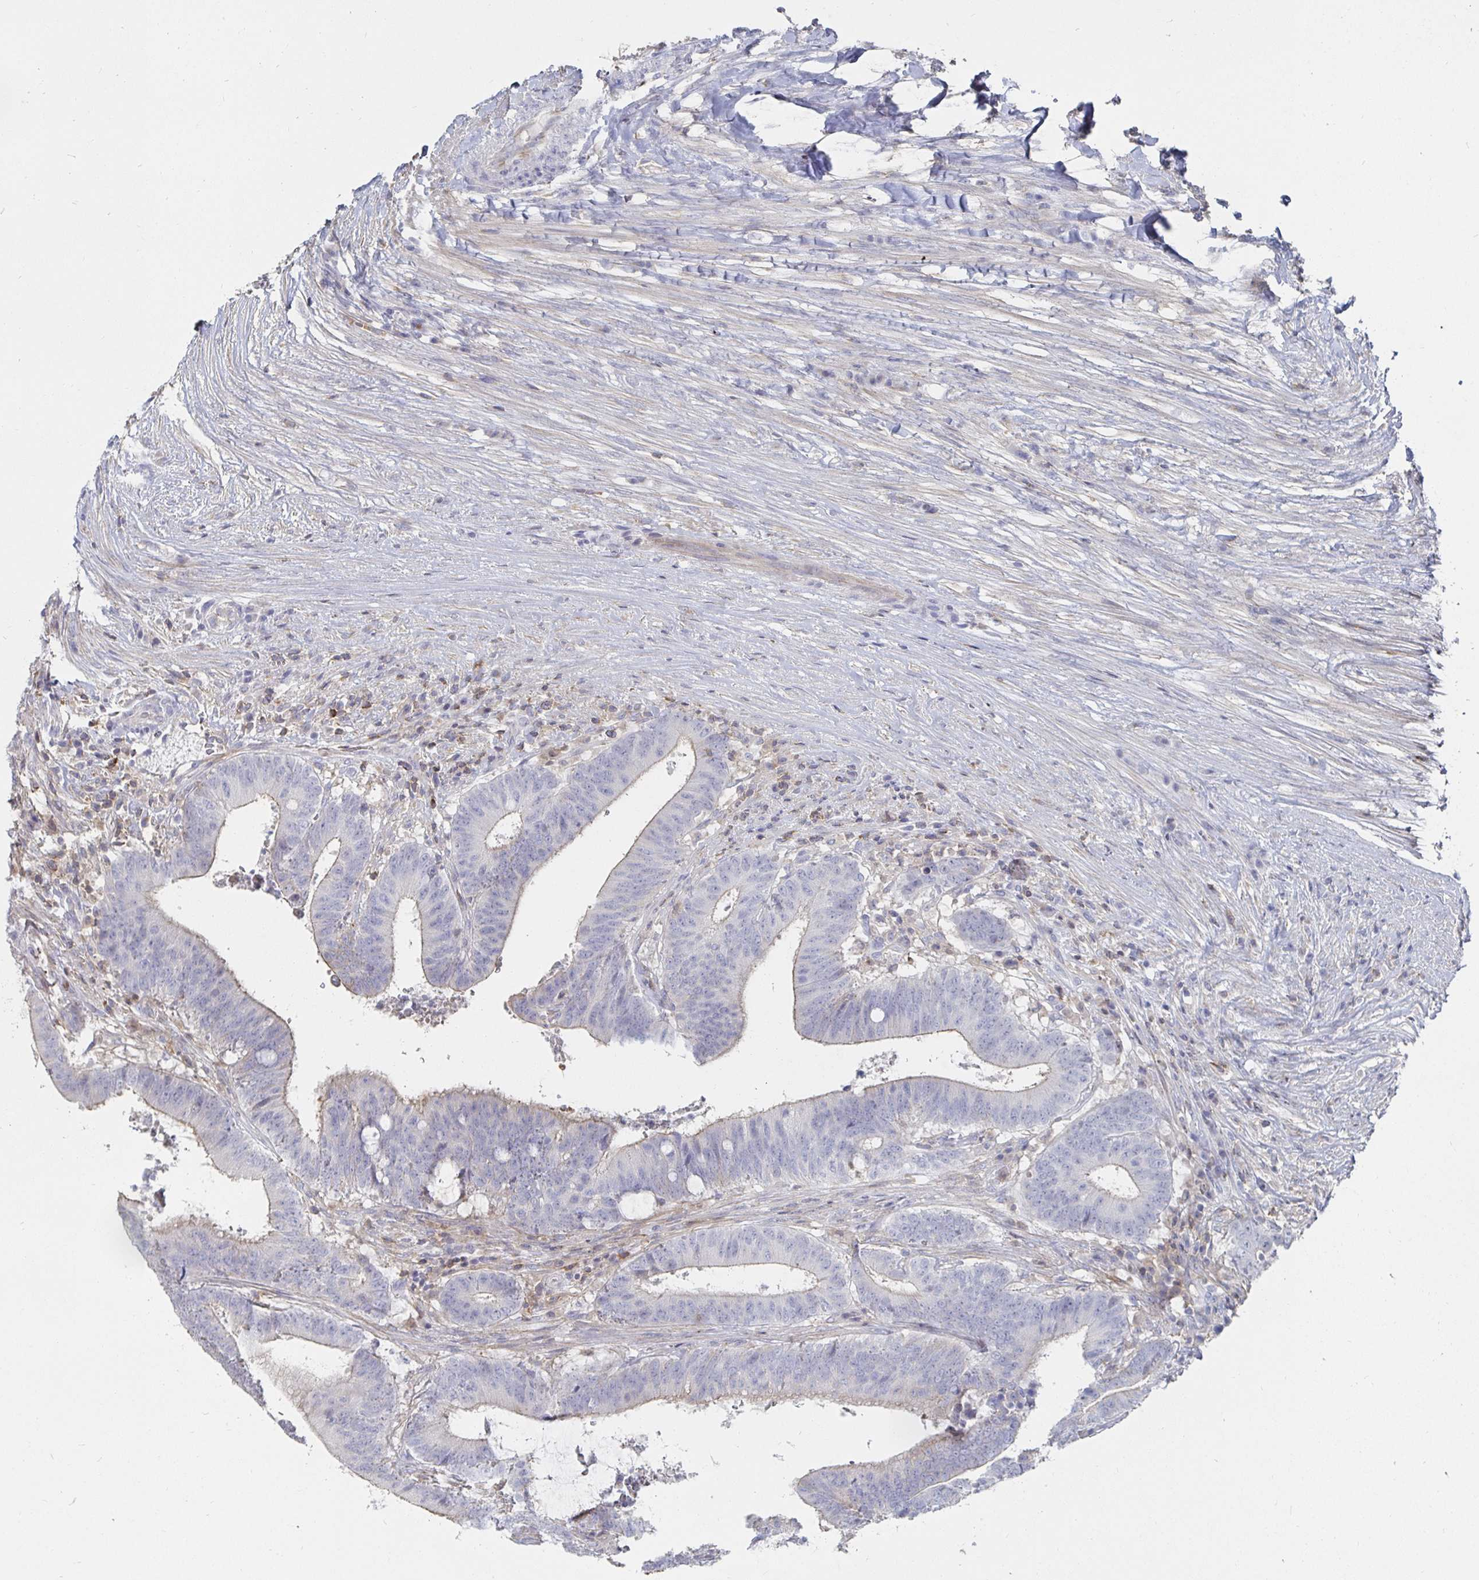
{"staining": {"intensity": "negative", "quantity": "none", "location": "none"}, "tissue": "colorectal cancer", "cell_type": "Tumor cells", "image_type": "cancer", "snomed": [{"axis": "morphology", "description": "Adenocarcinoma, NOS"}, {"axis": "topography", "description": "Colon"}], "caption": "This is a photomicrograph of immunohistochemistry staining of adenocarcinoma (colorectal), which shows no expression in tumor cells. Nuclei are stained in blue.", "gene": "PIK3CD", "patient": {"sex": "female", "age": 43}}